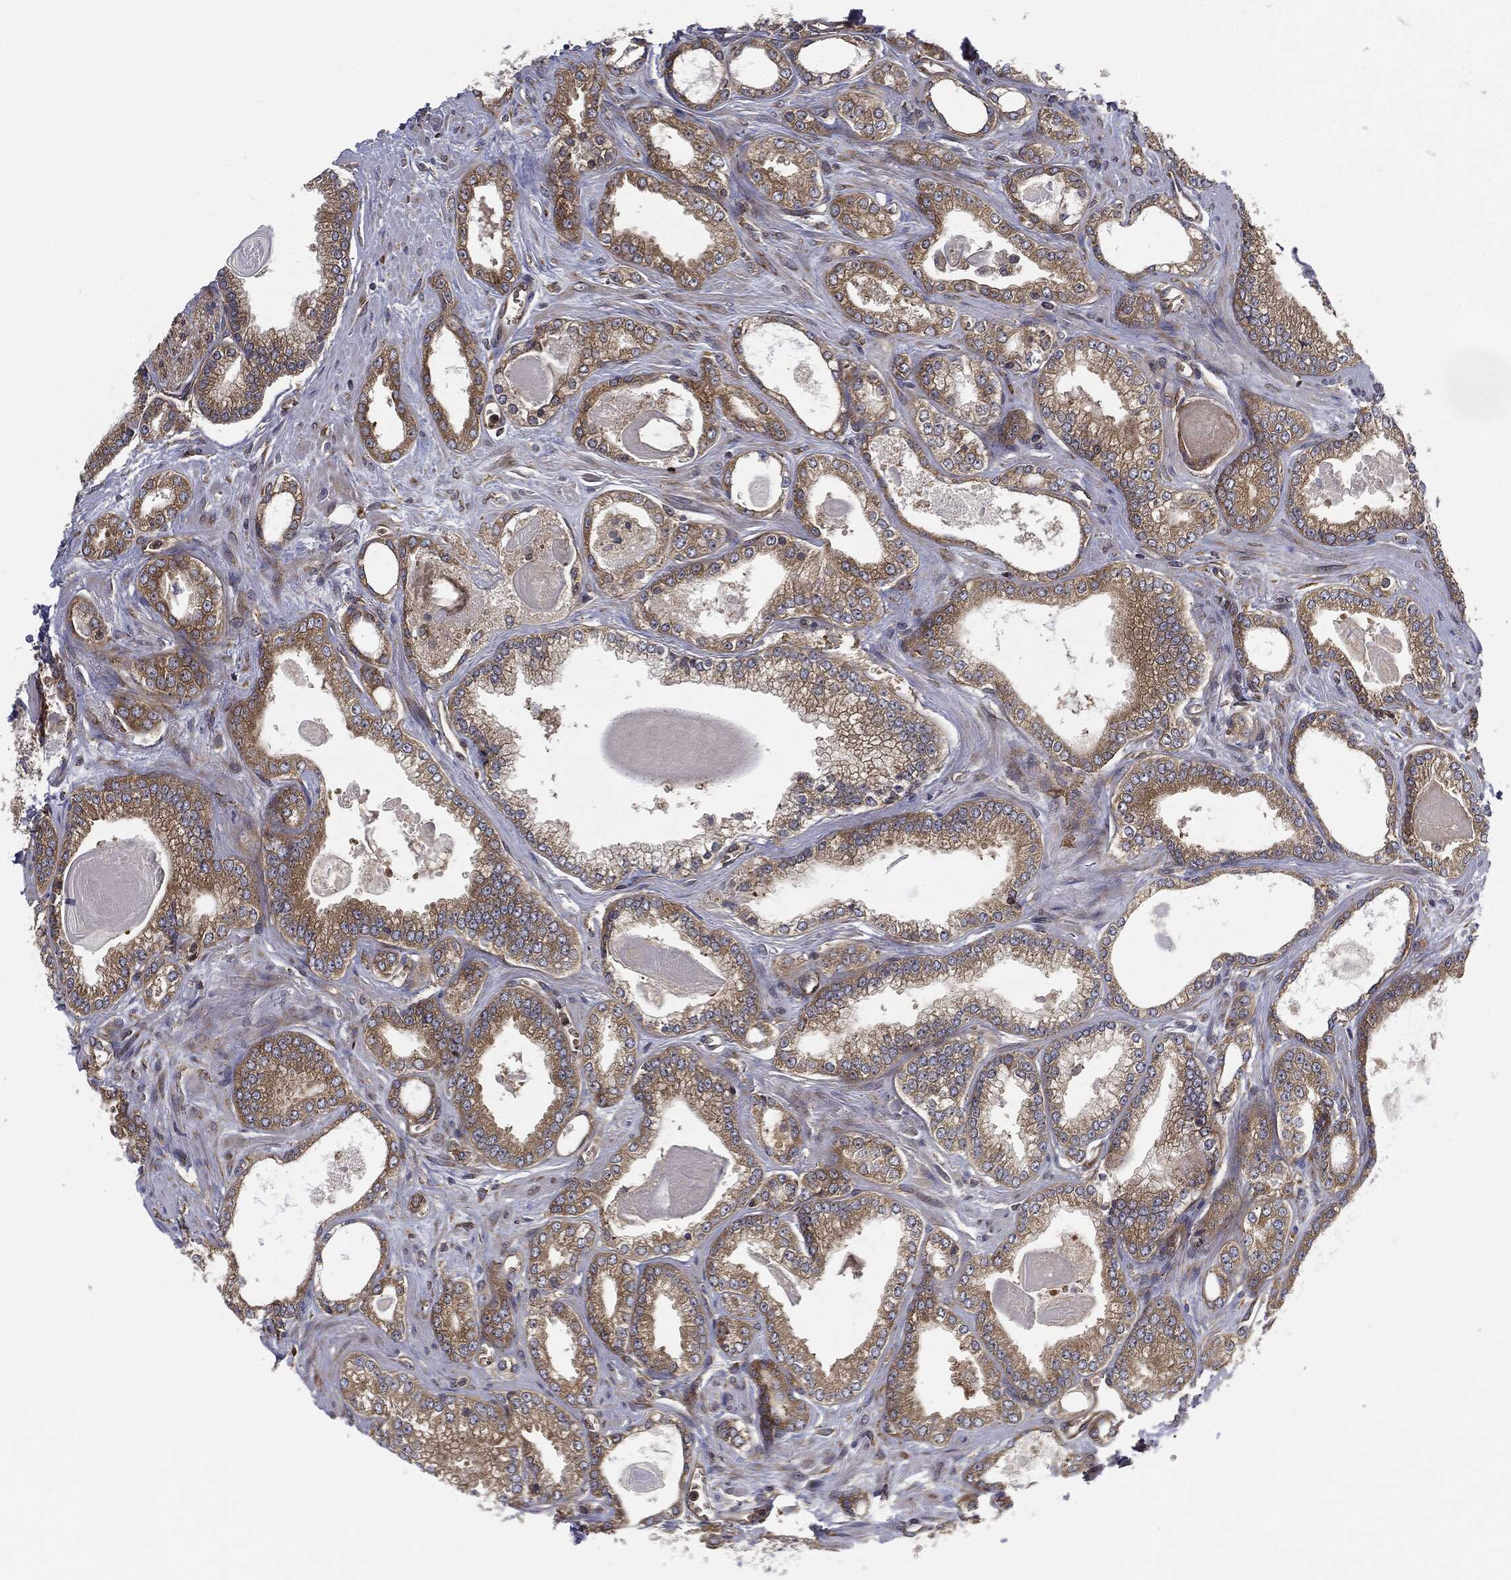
{"staining": {"intensity": "moderate", "quantity": "<25%", "location": "cytoplasmic/membranous"}, "tissue": "prostate cancer", "cell_type": "Tumor cells", "image_type": "cancer", "snomed": [{"axis": "morphology", "description": "Adenocarcinoma, Medium grade"}, {"axis": "topography", "description": "Prostate"}], "caption": "Brown immunohistochemical staining in human prostate cancer (adenocarcinoma (medium-grade)) shows moderate cytoplasmic/membranous positivity in about <25% of tumor cells. (Brightfield microscopy of DAB IHC at high magnification).", "gene": "EIF2AK2", "patient": {"sex": "male", "age": 71}}